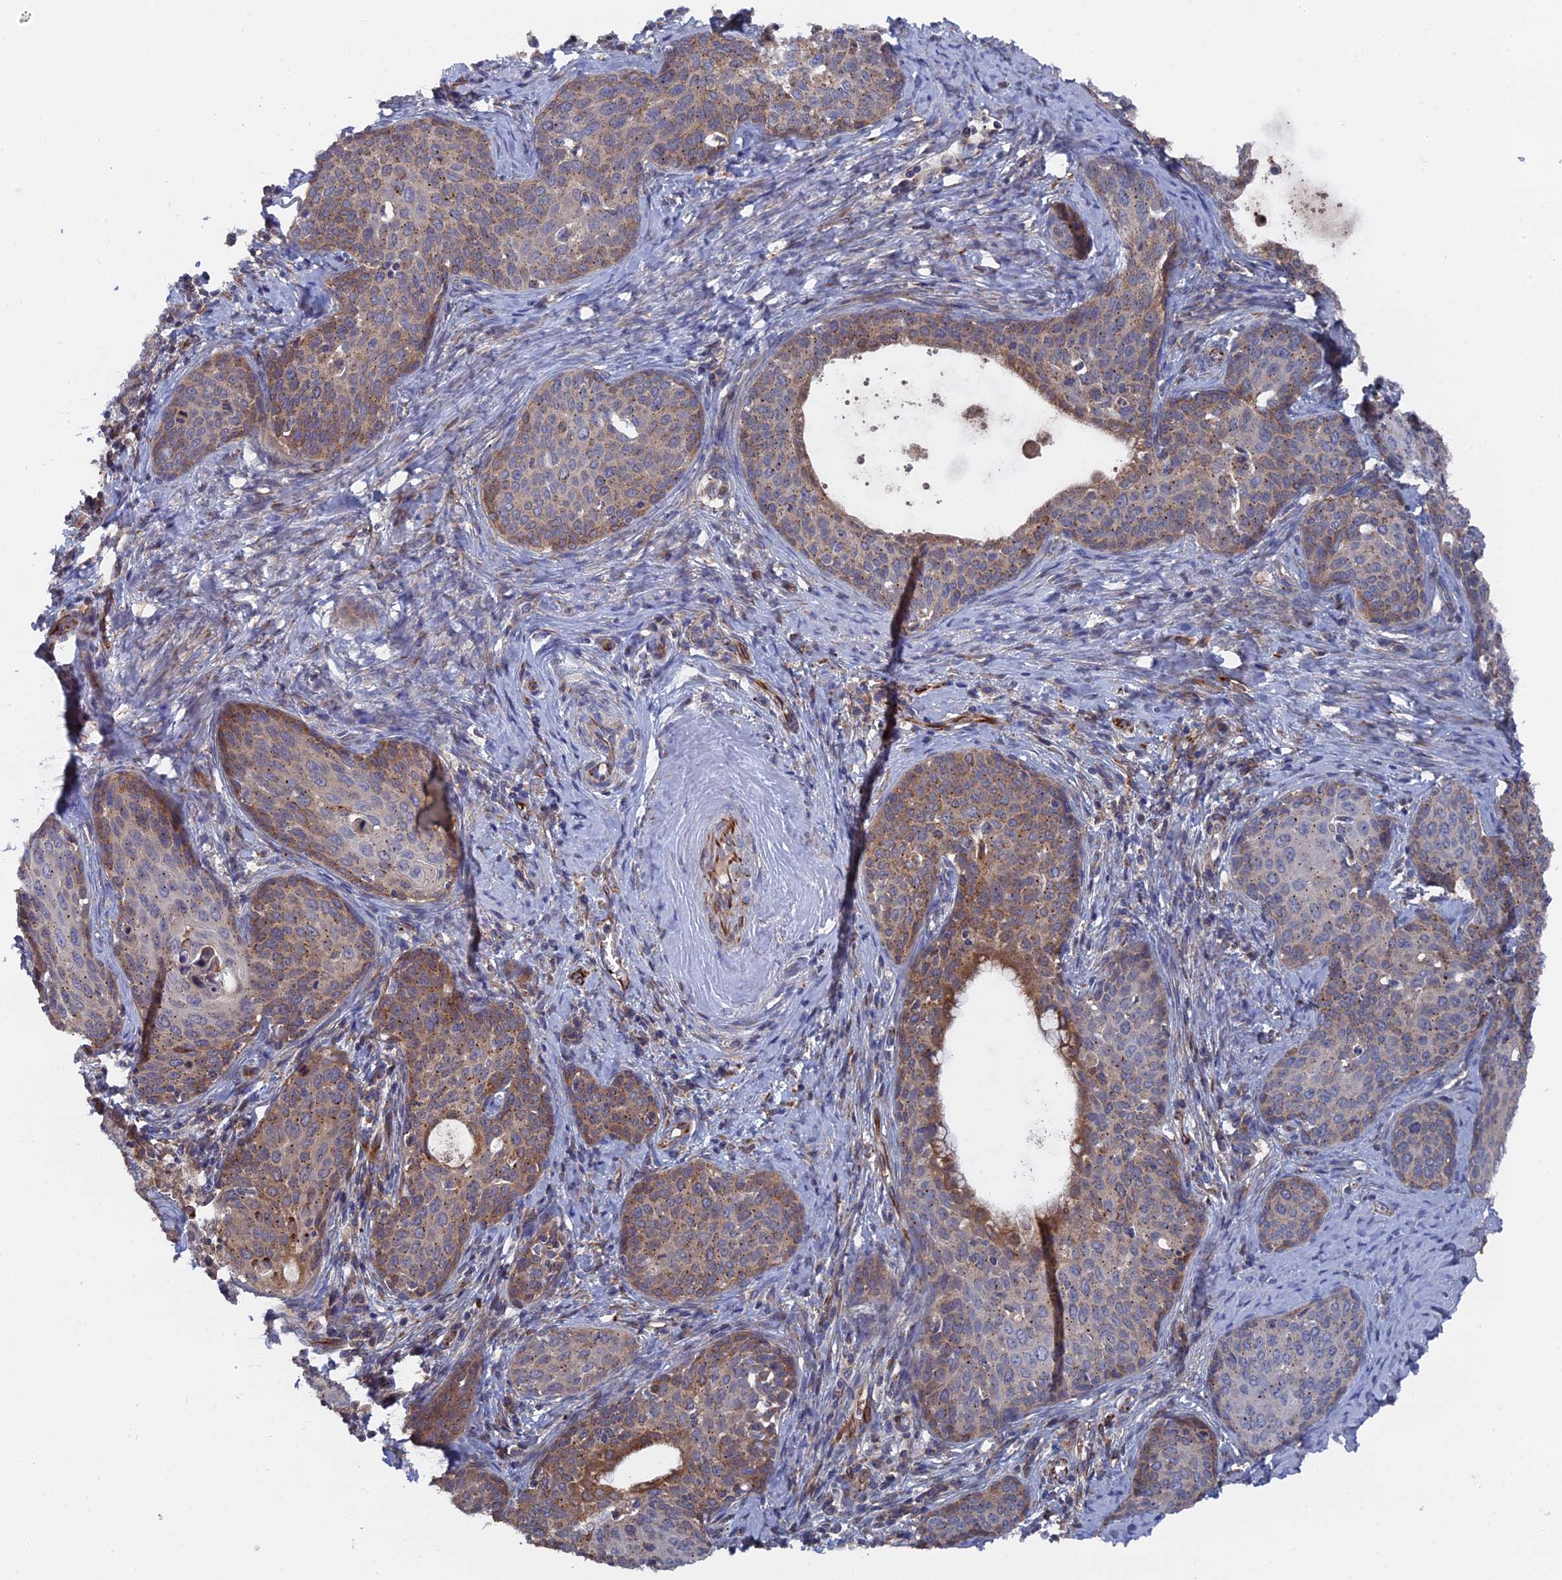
{"staining": {"intensity": "moderate", "quantity": "25%-75%", "location": "cytoplasmic/membranous"}, "tissue": "cervical cancer", "cell_type": "Tumor cells", "image_type": "cancer", "snomed": [{"axis": "morphology", "description": "Squamous cell carcinoma, NOS"}, {"axis": "topography", "description": "Cervix"}], "caption": "Immunohistochemistry micrograph of cervical cancer (squamous cell carcinoma) stained for a protein (brown), which displays medium levels of moderate cytoplasmic/membranous positivity in about 25%-75% of tumor cells.", "gene": "SMG9", "patient": {"sex": "female", "age": 52}}